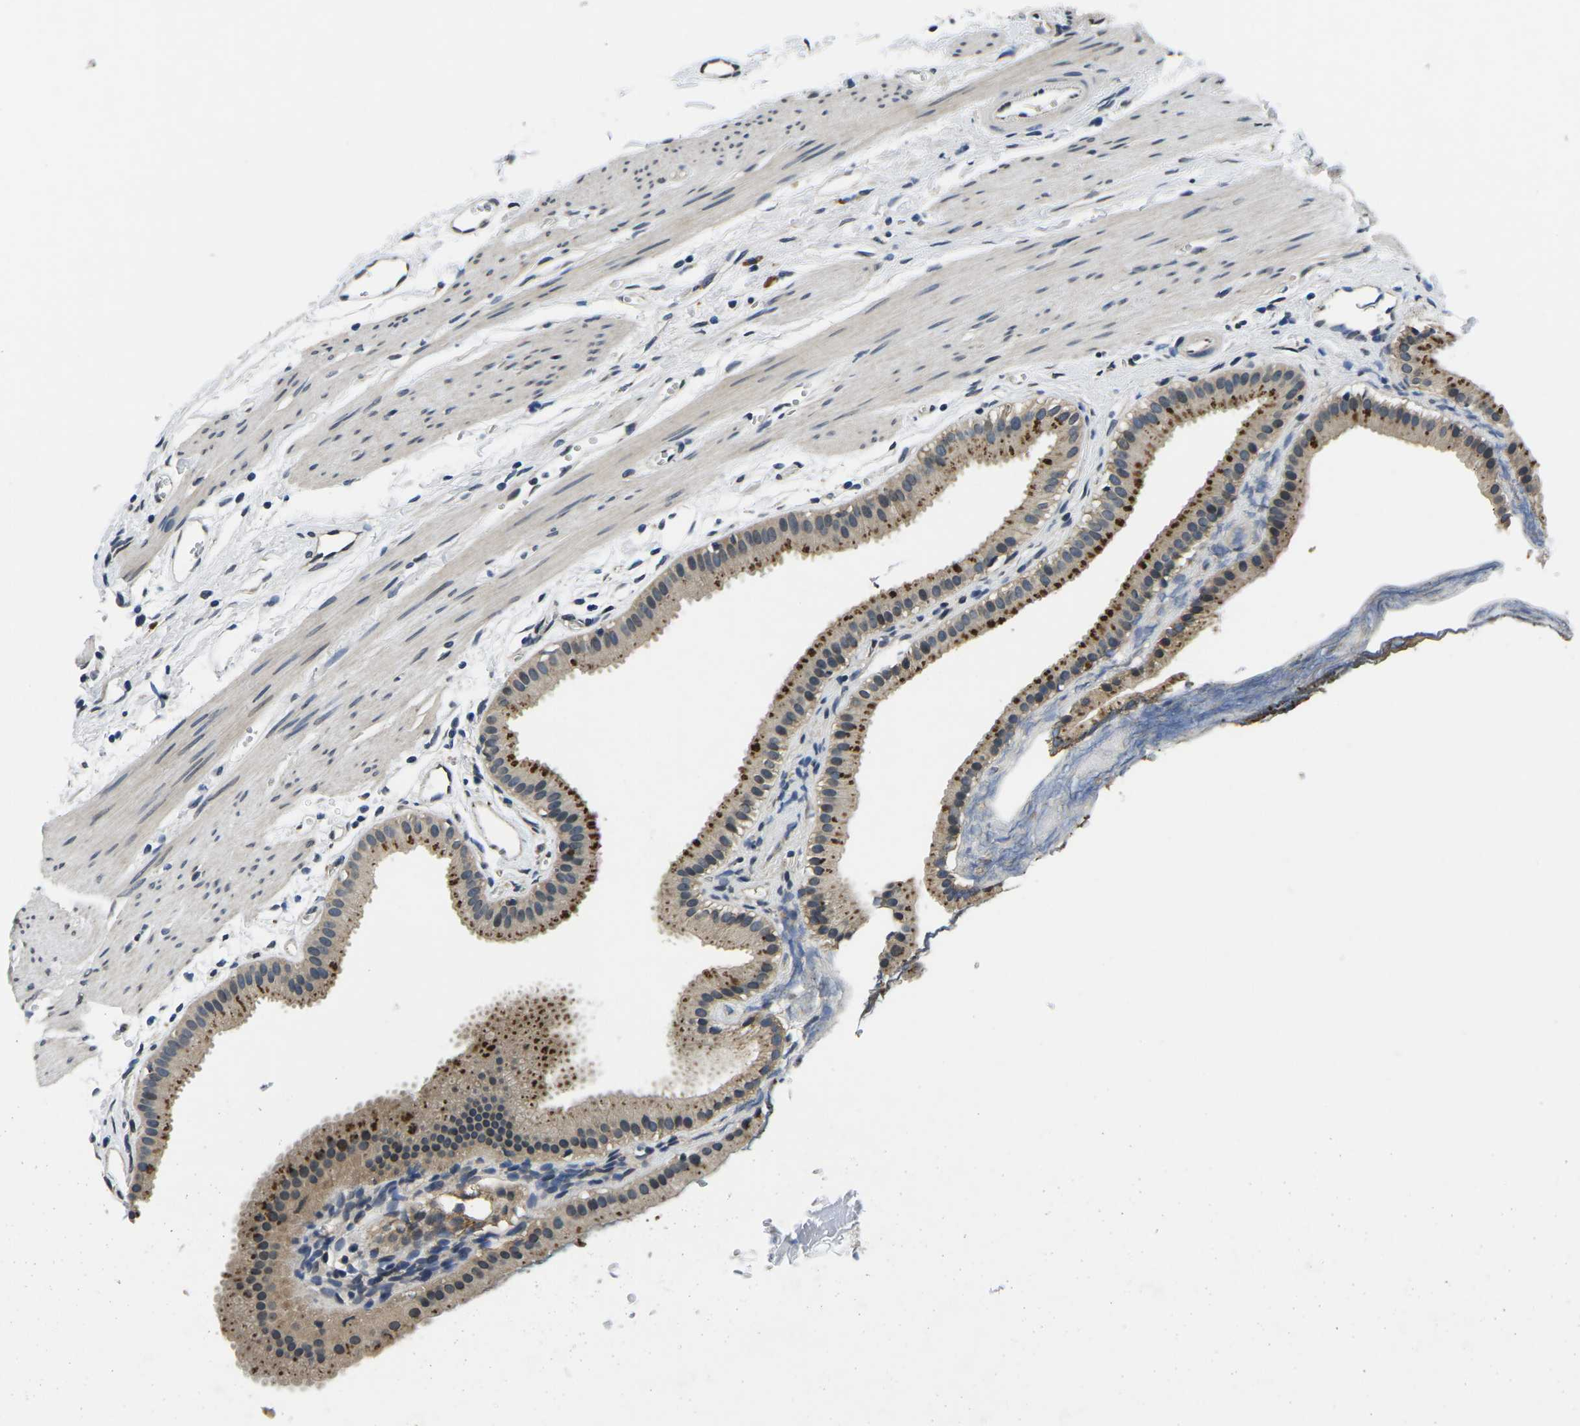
{"staining": {"intensity": "moderate", "quantity": ">75%", "location": "cytoplasmic/membranous,nuclear"}, "tissue": "gallbladder", "cell_type": "Glandular cells", "image_type": "normal", "snomed": [{"axis": "morphology", "description": "Normal tissue, NOS"}, {"axis": "topography", "description": "Gallbladder"}], "caption": "Immunohistochemical staining of normal human gallbladder displays moderate cytoplasmic/membranous,nuclear protein positivity in approximately >75% of glandular cells.", "gene": "SNX10", "patient": {"sex": "female", "age": 64}}